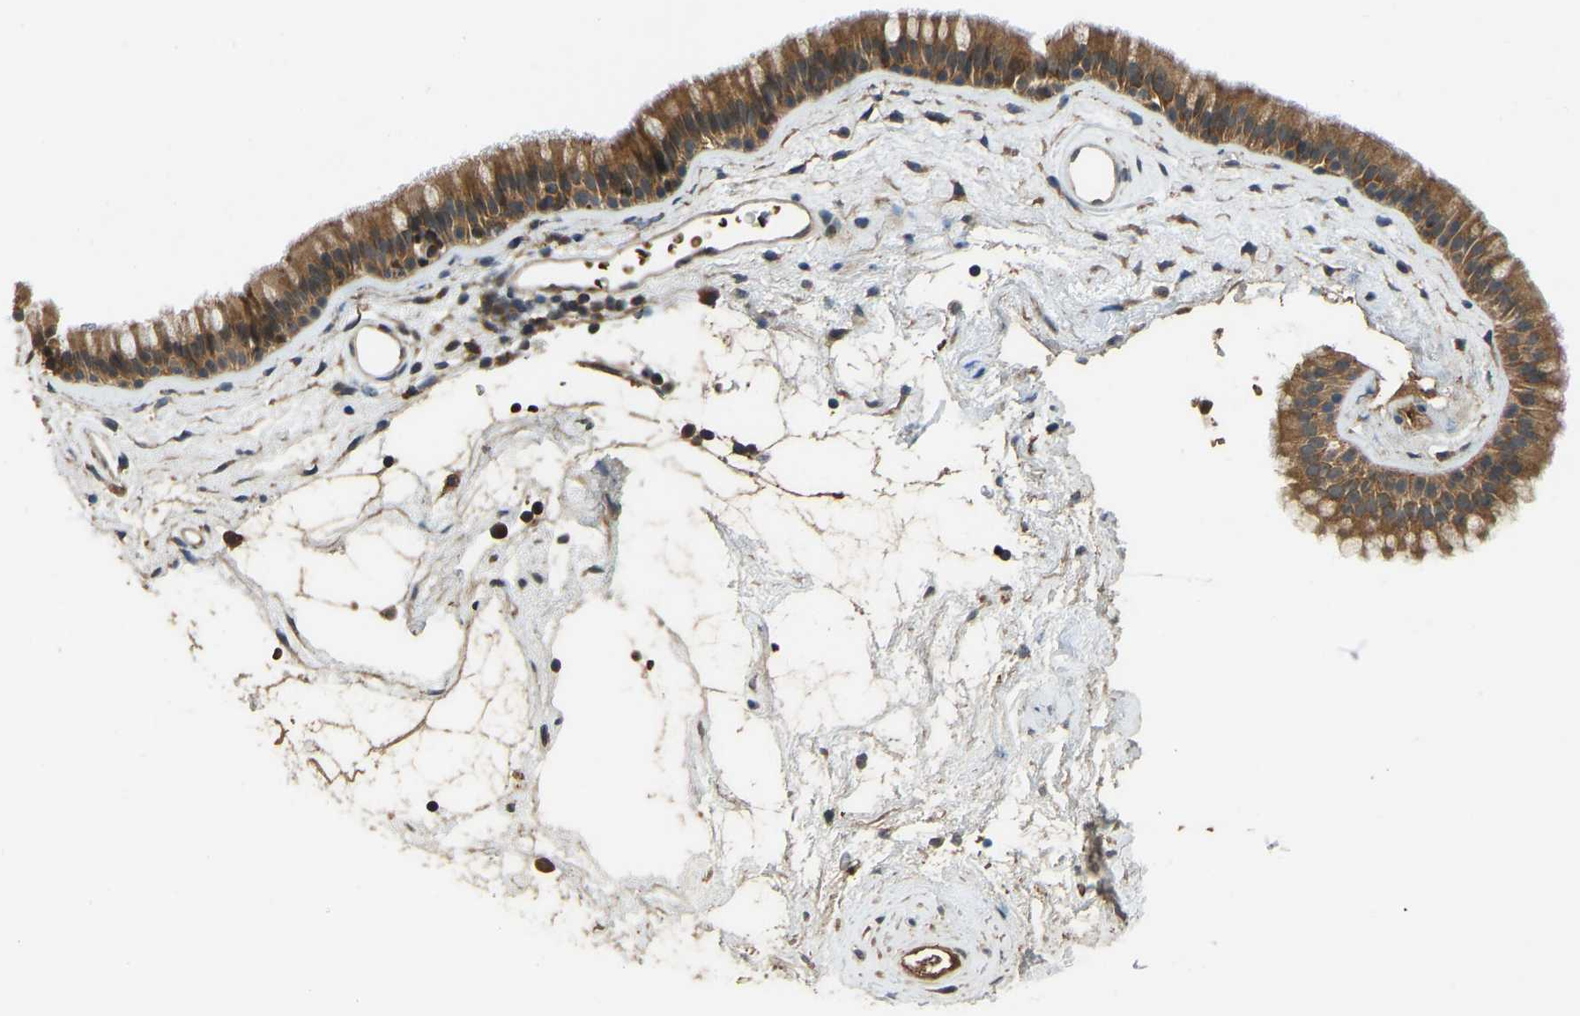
{"staining": {"intensity": "moderate", "quantity": ">75%", "location": "cytoplasmic/membranous"}, "tissue": "nasopharynx", "cell_type": "Respiratory epithelial cells", "image_type": "normal", "snomed": [{"axis": "morphology", "description": "Normal tissue, NOS"}, {"axis": "morphology", "description": "Inflammation, NOS"}, {"axis": "topography", "description": "Nasopharynx"}], "caption": "This micrograph displays IHC staining of normal human nasopharynx, with medium moderate cytoplasmic/membranous staining in about >75% of respiratory epithelial cells.", "gene": "ZNF71", "patient": {"sex": "male", "age": 48}}